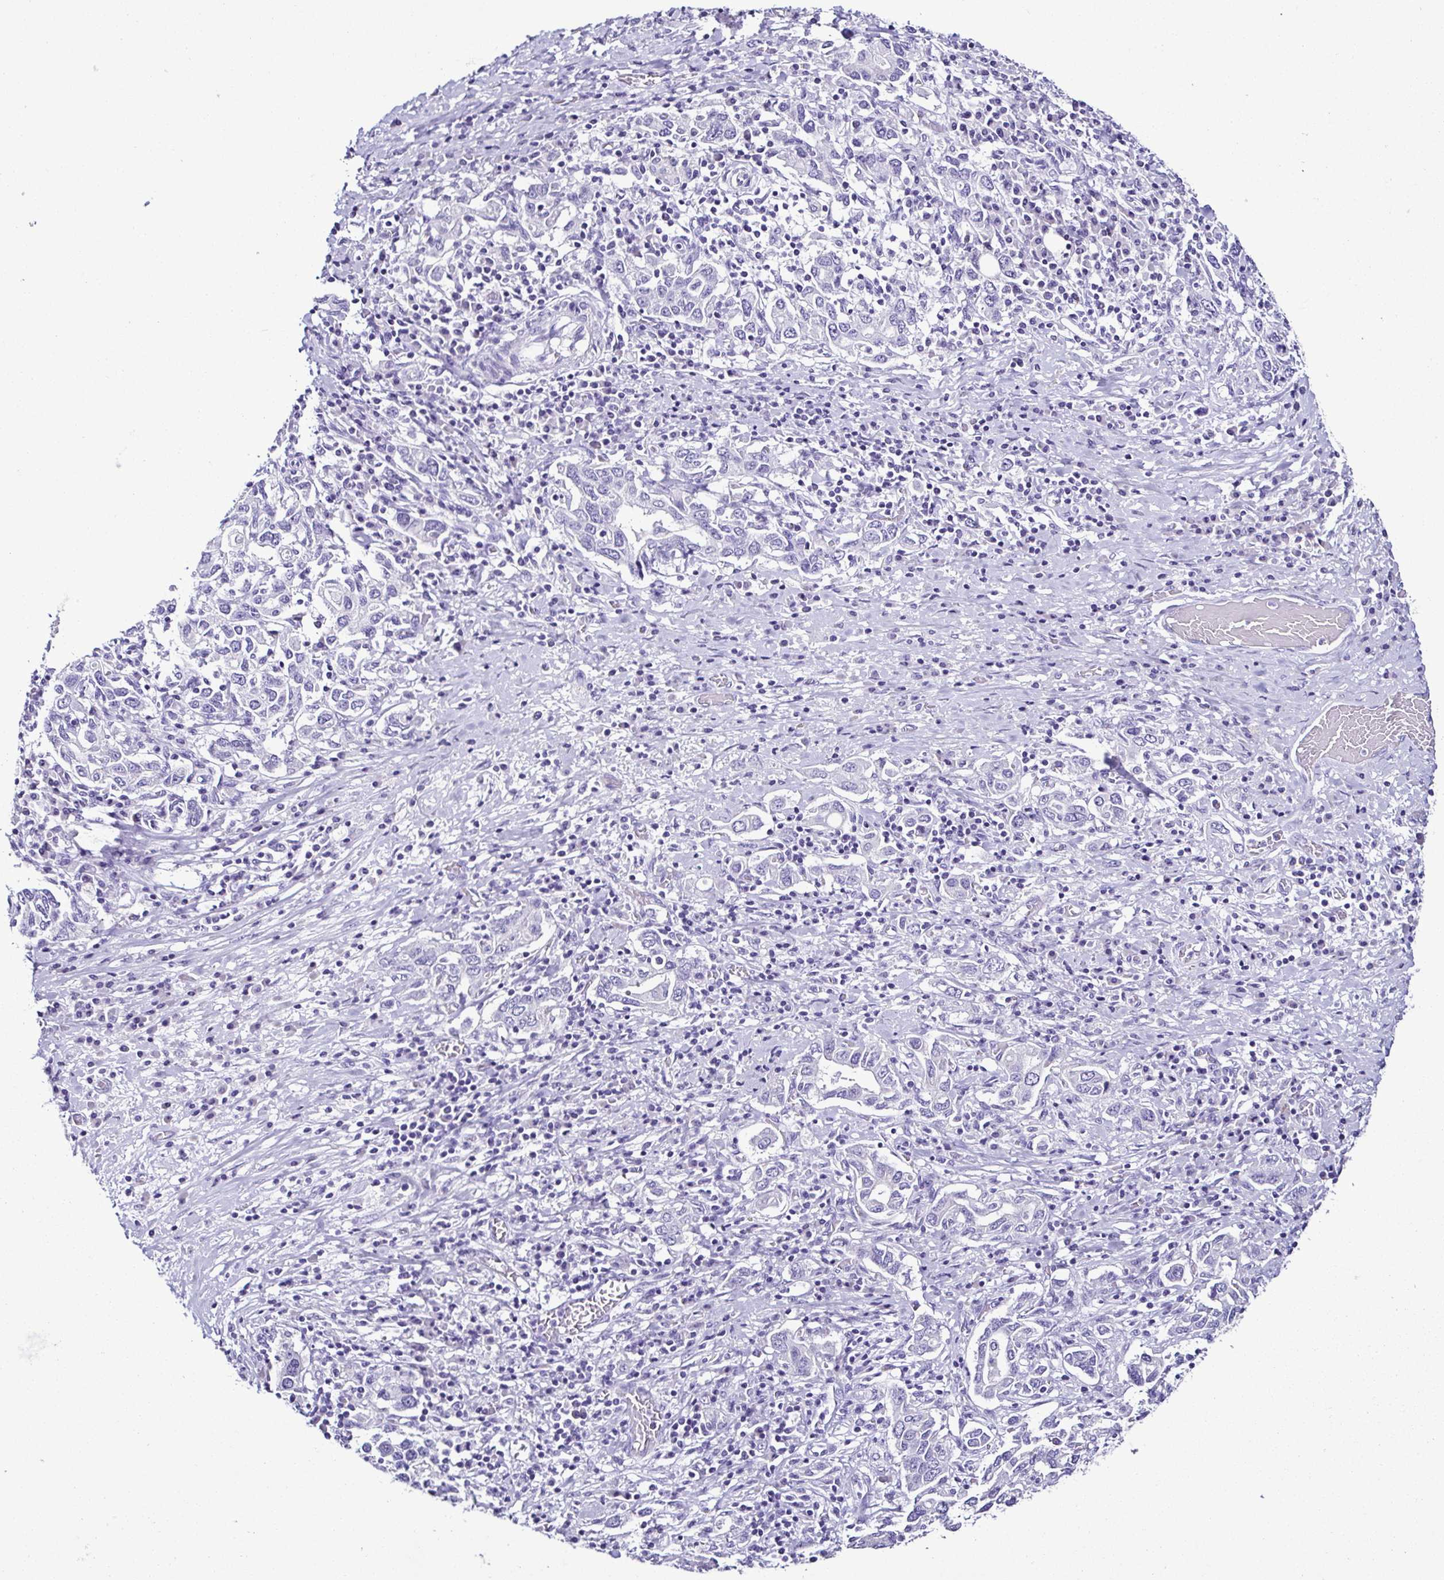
{"staining": {"intensity": "negative", "quantity": "none", "location": "none"}, "tissue": "stomach cancer", "cell_type": "Tumor cells", "image_type": "cancer", "snomed": [{"axis": "morphology", "description": "Adenocarcinoma, NOS"}, {"axis": "topography", "description": "Stomach, upper"}, {"axis": "topography", "description": "Stomach"}], "caption": "There is no significant positivity in tumor cells of stomach adenocarcinoma.", "gene": "SRL", "patient": {"sex": "male", "age": 62}}